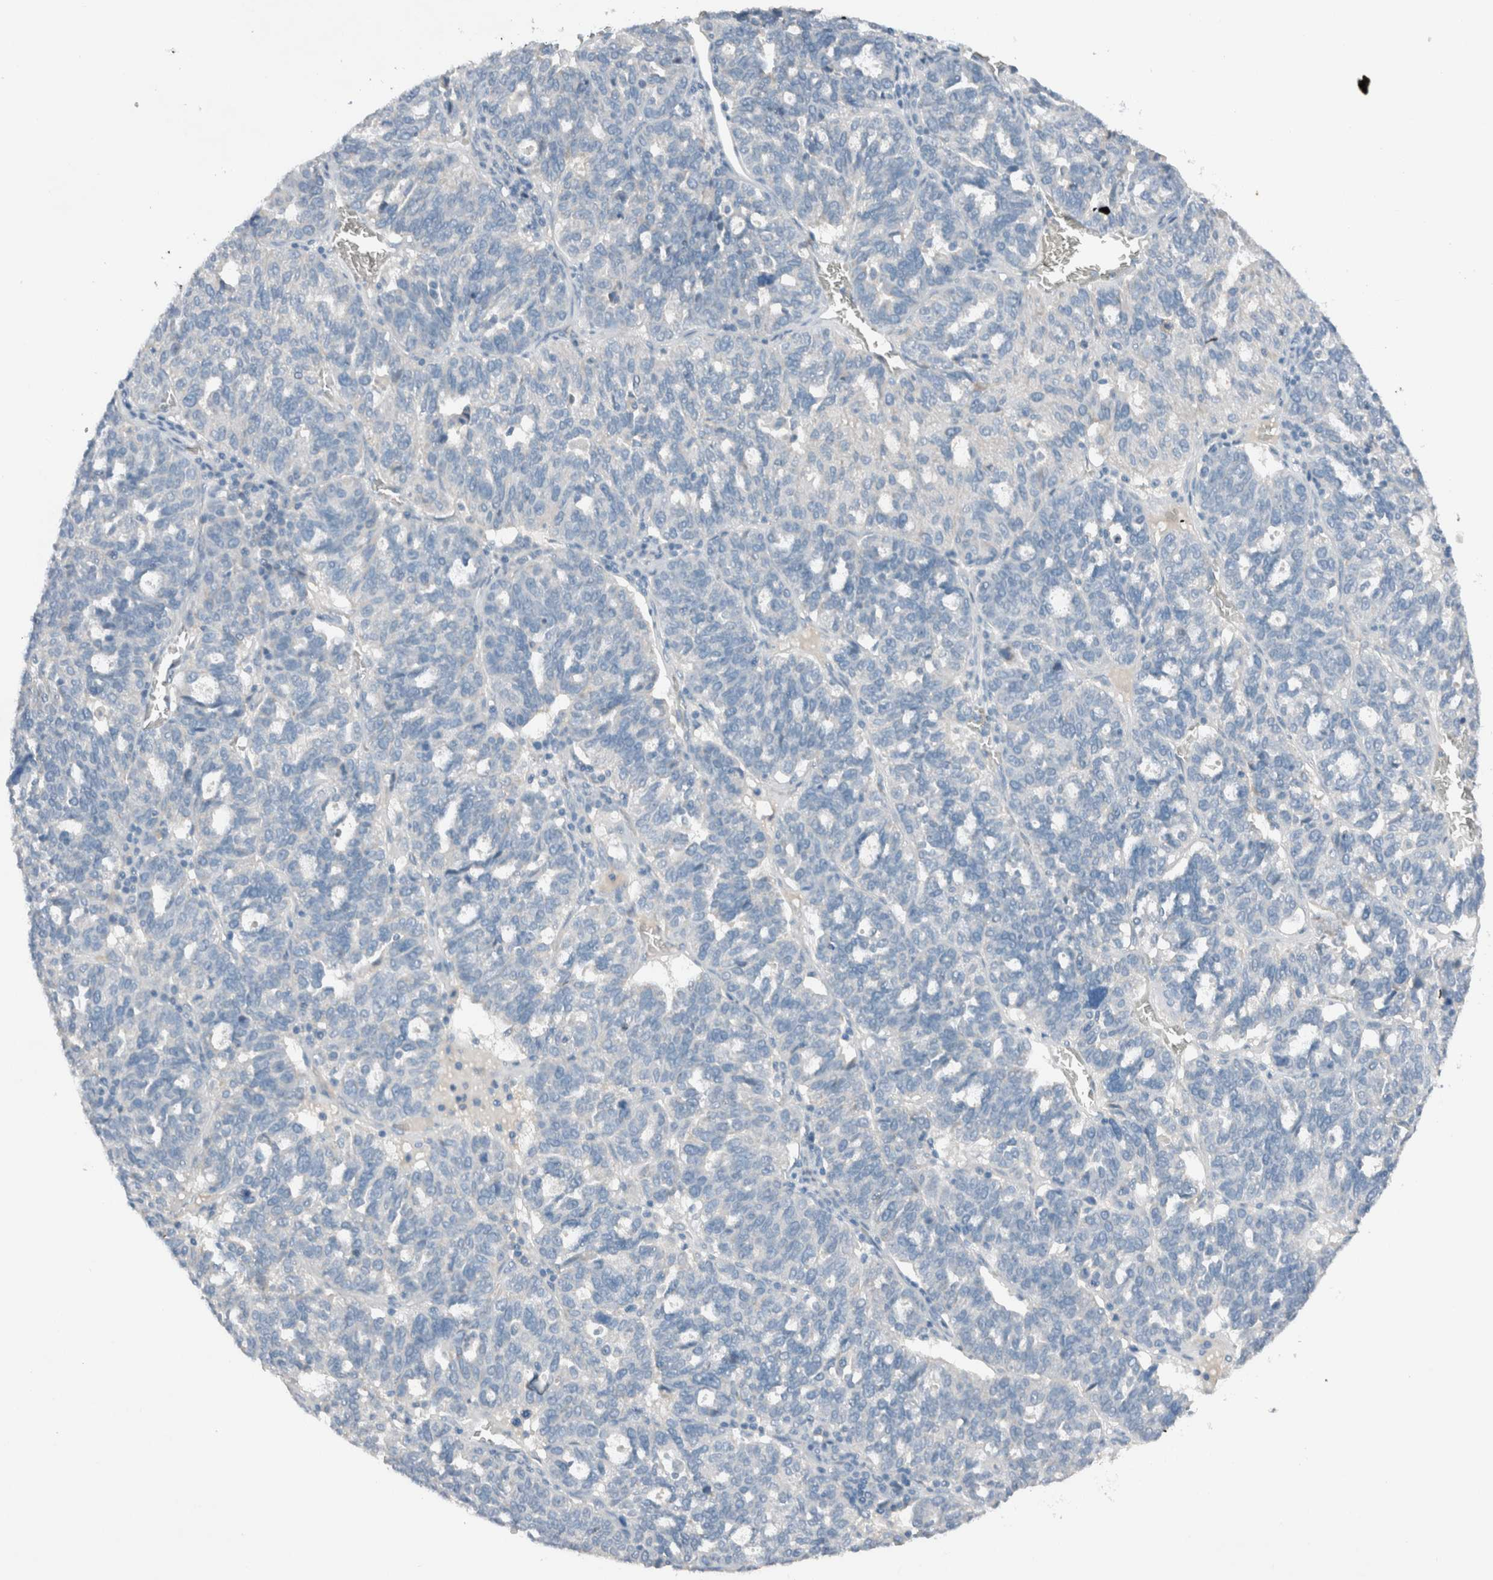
{"staining": {"intensity": "negative", "quantity": "none", "location": "none"}, "tissue": "ovarian cancer", "cell_type": "Tumor cells", "image_type": "cancer", "snomed": [{"axis": "morphology", "description": "Cystadenocarcinoma, serous, NOS"}, {"axis": "topography", "description": "Ovary"}], "caption": "Tumor cells show no significant protein staining in ovarian serous cystadenocarcinoma.", "gene": "UGCG", "patient": {"sex": "female", "age": 59}}